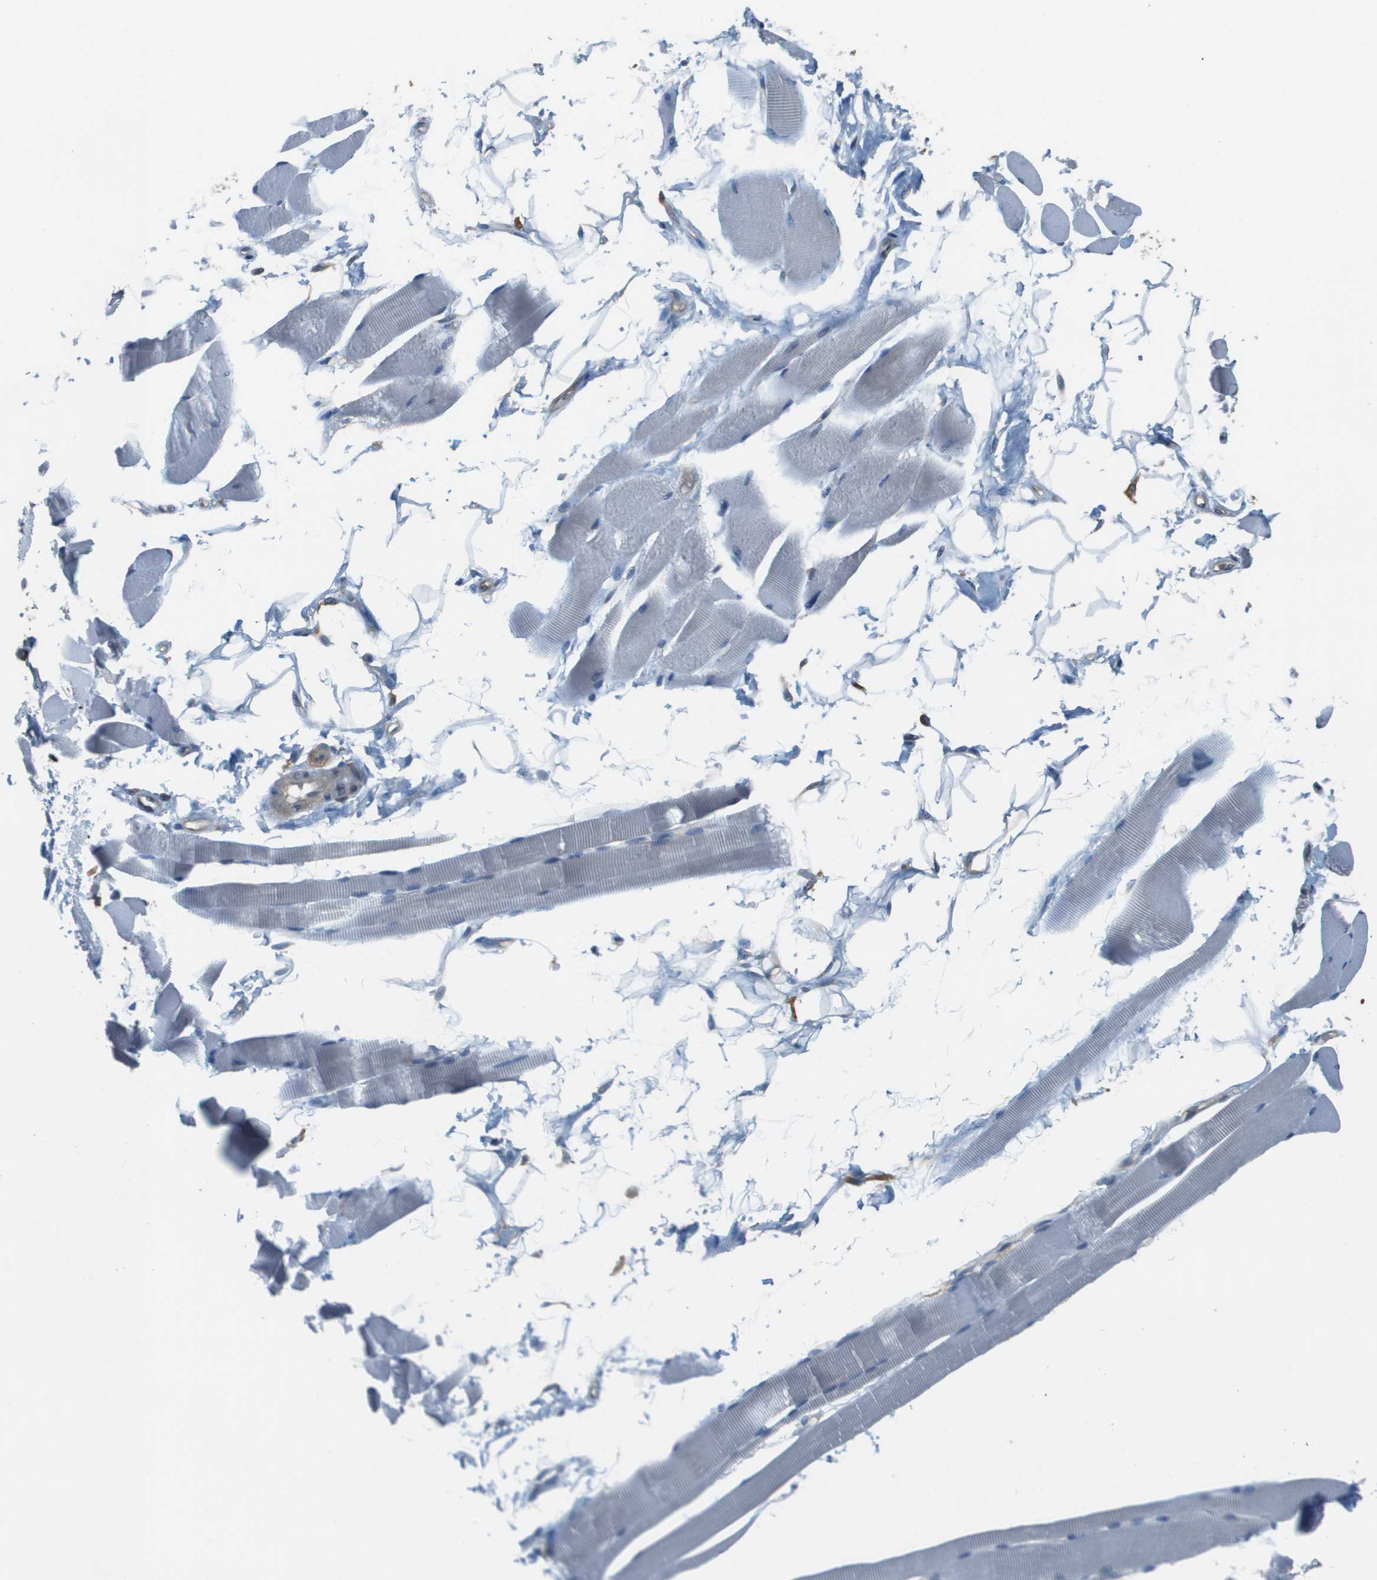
{"staining": {"intensity": "negative", "quantity": "none", "location": "none"}, "tissue": "skeletal muscle", "cell_type": "Myocytes", "image_type": "normal", "snomed": [{"axis": "morphology", "description": "Normal tissue, NOS"}, {"axis": "topography", "description": "Skeletal muscle"}, {"axis": "topography", "description": "Peripheral nerve tissue"}], "caption": "Immunohistochemical staining of normal skeletal muscle reveals no significant positivity in myocytes. (DAB immunohistochemistry (IHC), high magnification).", "gene": "CORO1B", "patient": {"sex": "female", "age": 84}}